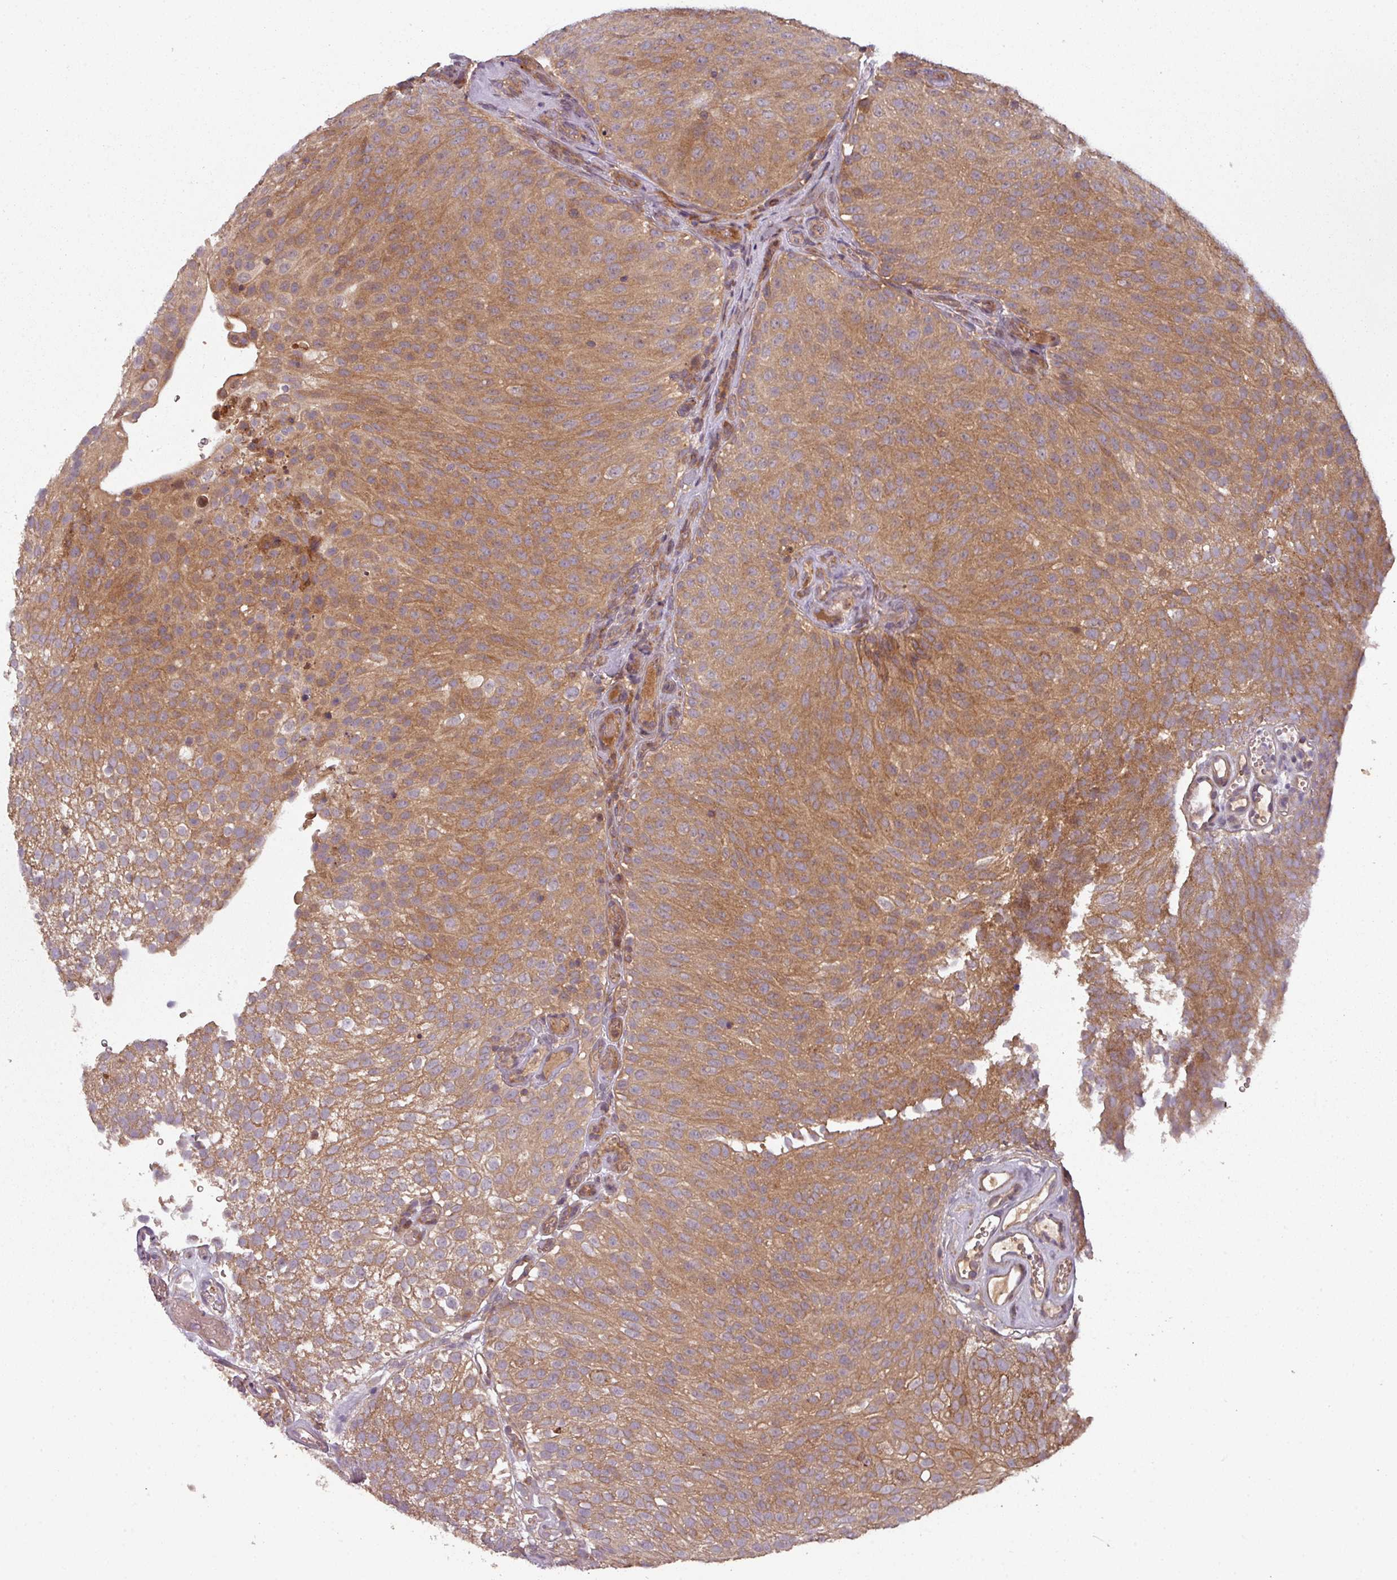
{"staining": {"intensity": "moderate", "quantity": ">75%", "location": "cytoplasmic/membranous"}, "tissue": "urothelial cancer", "cell_type": "Tumor cells", "image_type": "cancer", "snomed": [{"axis": "morphology", "description": "Urothelial carcinoma, Low grade"}, {"axis": "topography", "description": "Urinary bladder"}], "caption": "This is an image of immunohistochemistry (IHC) staining of urothelial carcinoma (low-grade), which shows moderate staining in the cytoplasmic/membranous of tumor cells.", "gene": "GSKIP", "patient": {"sex": "male", "age": 78}}